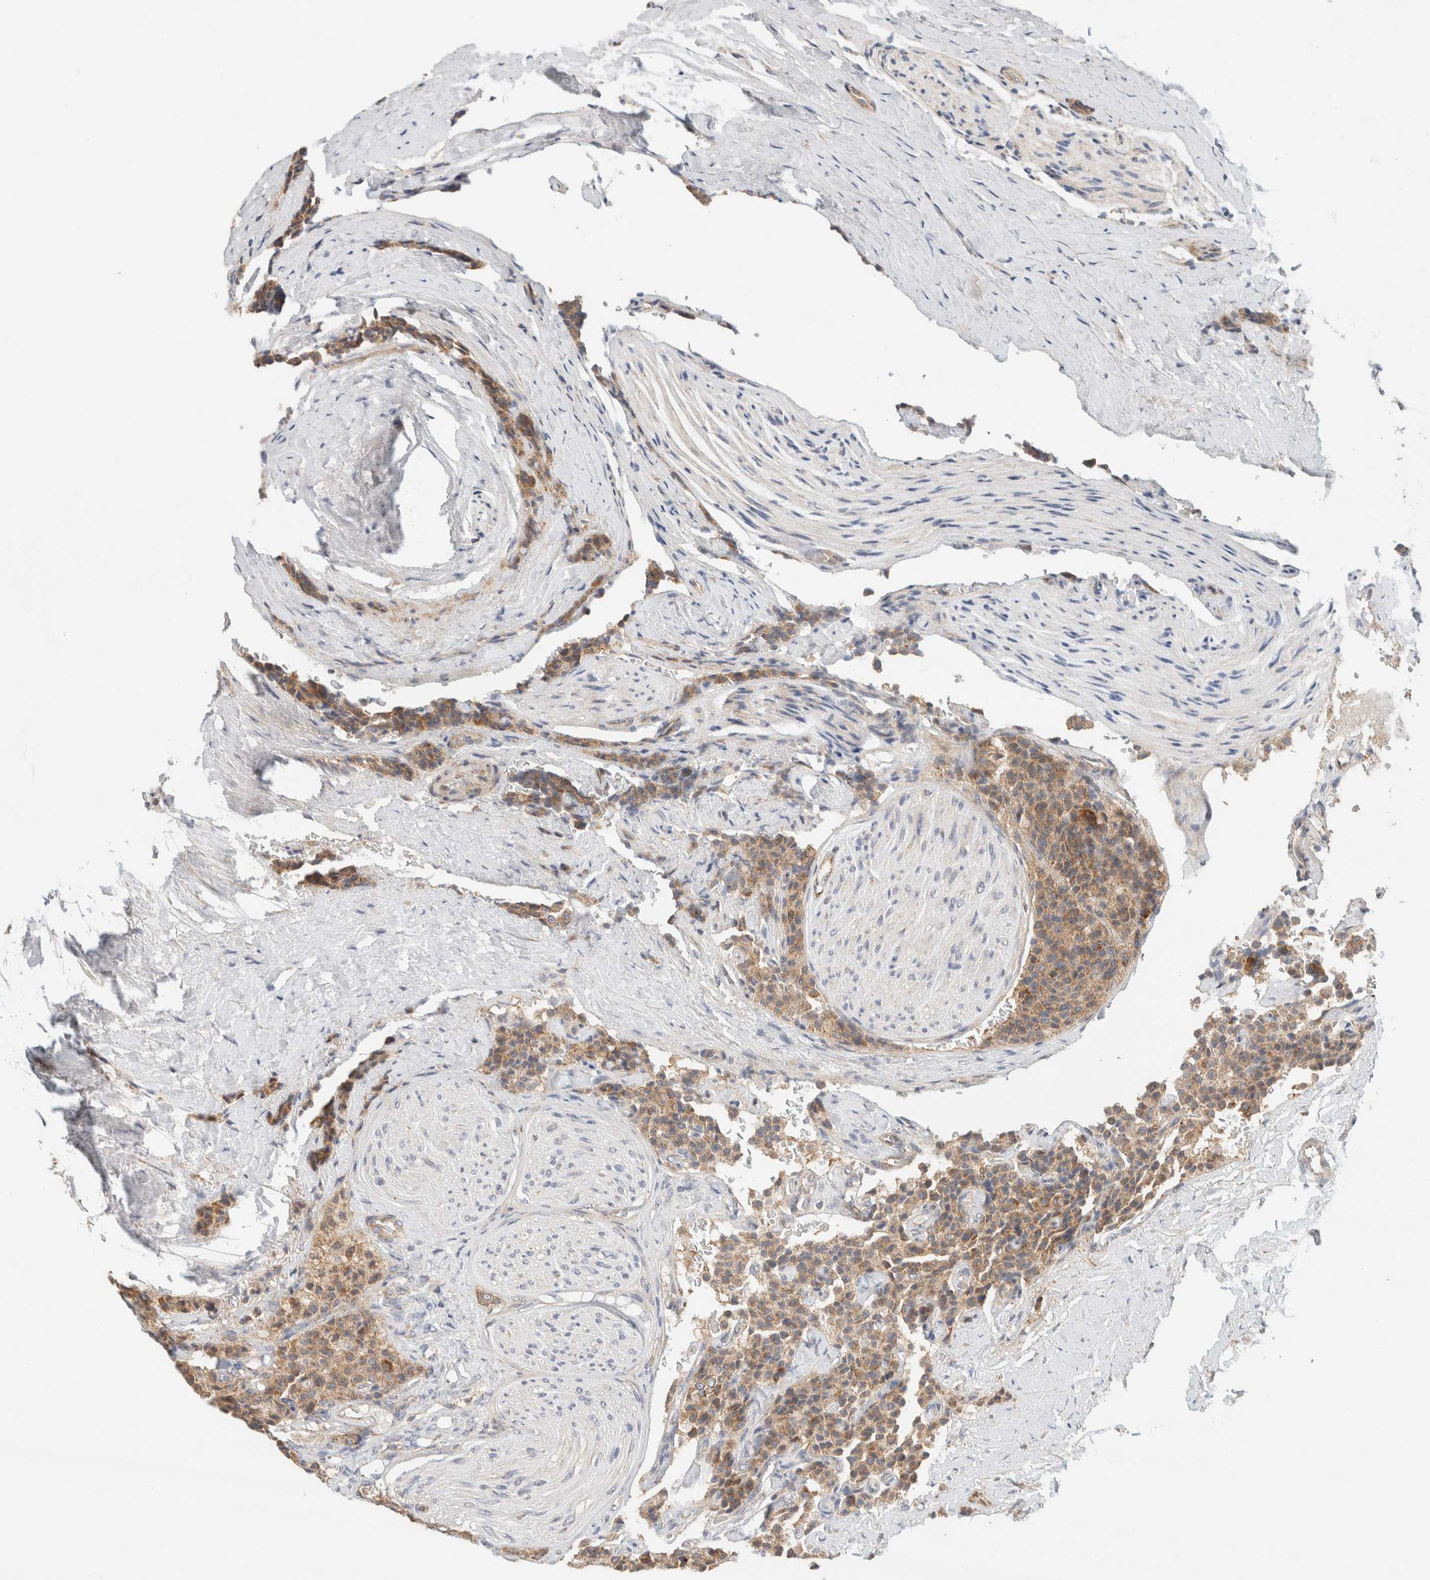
{"staining": {"intensity": "moderate", "quantity": ">75%", "location": "cytoplasmic/membranous"}, "tissue": "carcinoid", "cell_type": "Tumor cells", "image_type": "cancer", "snomed": [{"axis": "morphology", "description": "Carcinoid, malignant, NOS"}, {"axis": "topography", "description": "Colon"}], "caption": "Malignant carcinoid stained for a protein reveals moderate cytoplasmic/membranous positivity in tumor cells.", "gene": "MRM3", "patient": {"sex": "female", "age": 61}}